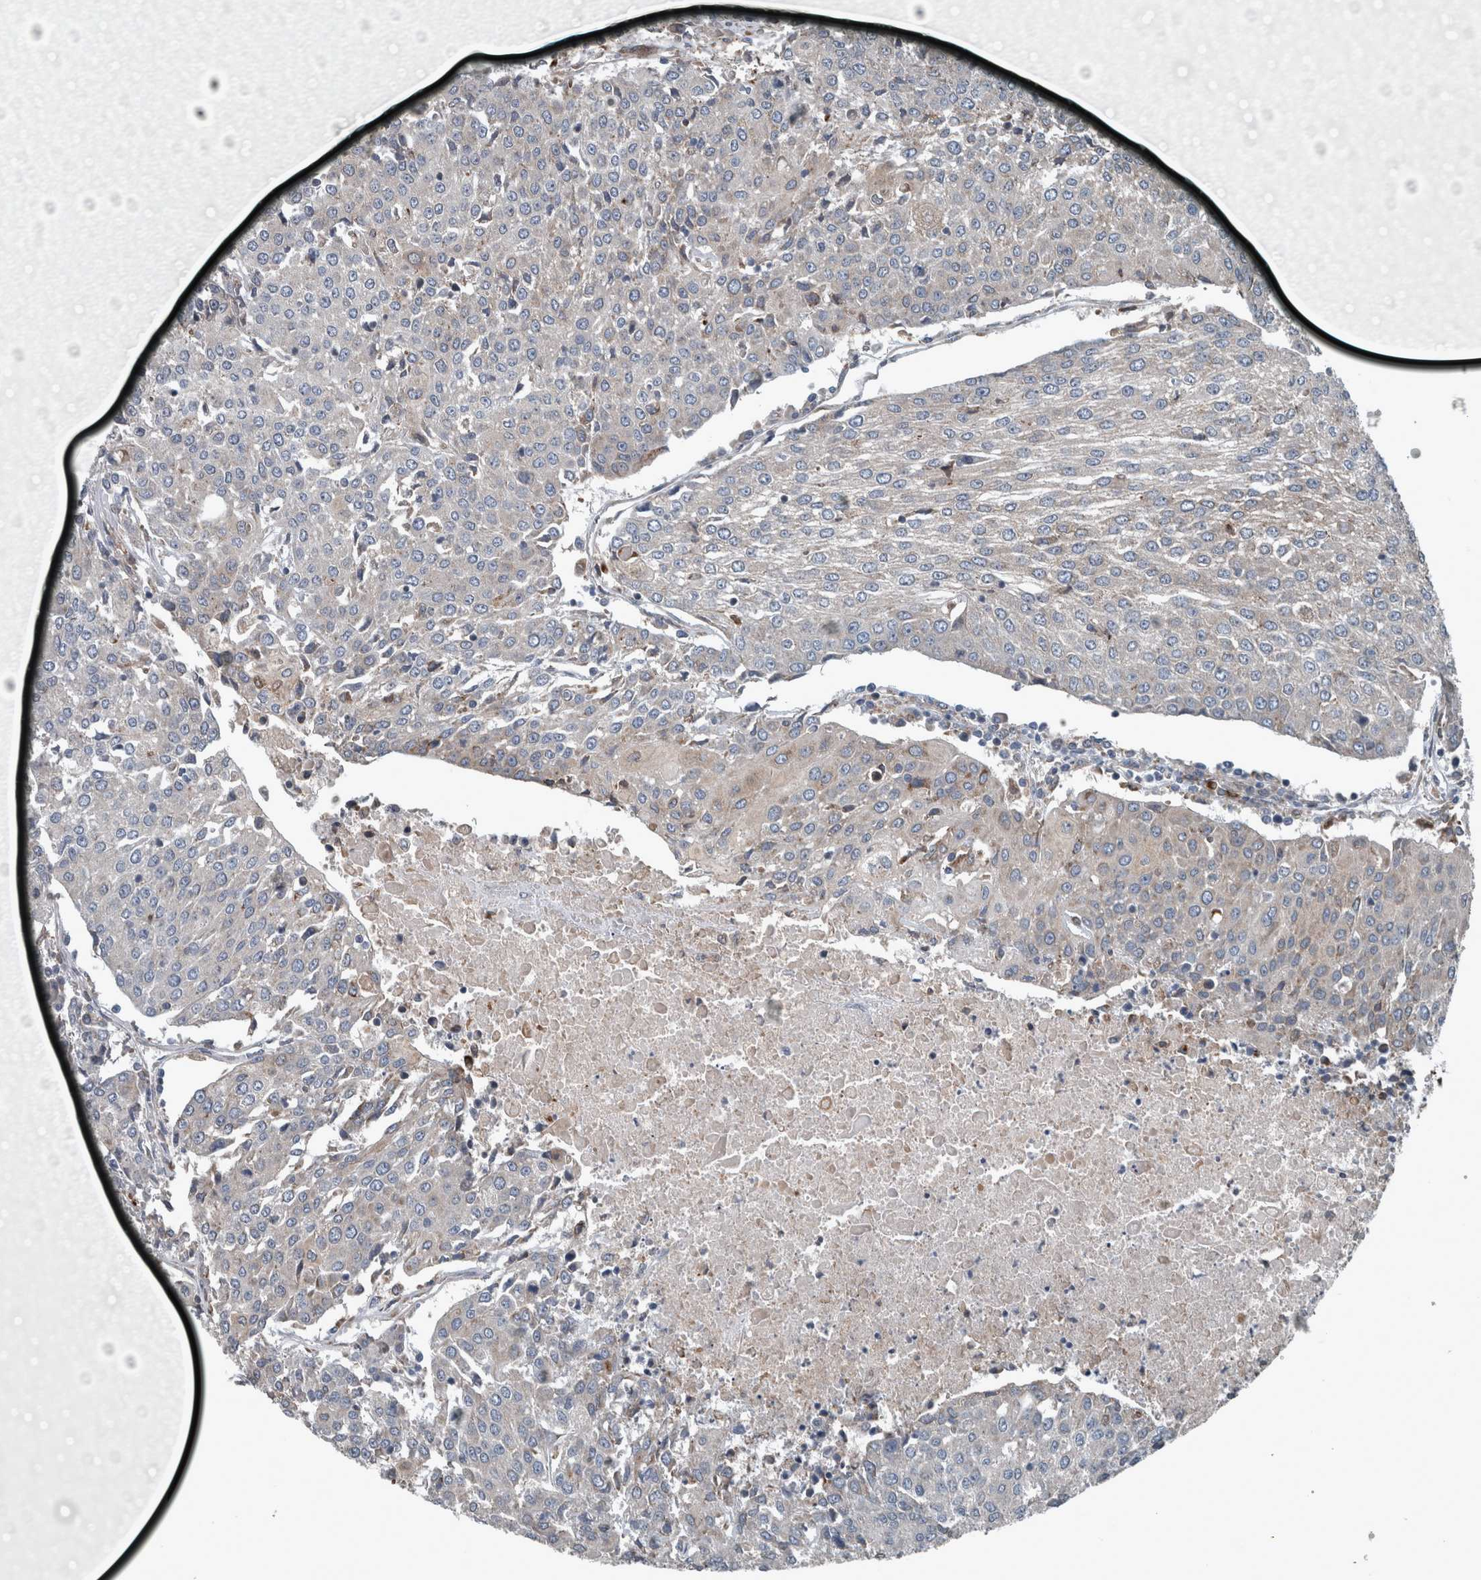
{"staining": {"intensity": "negative", "quantity": "none", "location": "none"}, "tissue": "urothelial cancer", "cell_type": "Tumor cells", "image_type": "cancer", "snomed": [{"axis": "morphology", "description": "Urothelial carcinoma, High grade"}, {"axis": "topography", "description": "Urinary bladder"}], "caption": "Human urothelial cancer stained for a protein using IHC exhibits no positivity in tumor cells.", "gene": "EXOC8", "patient": {"sex": "female", "age": 85}}